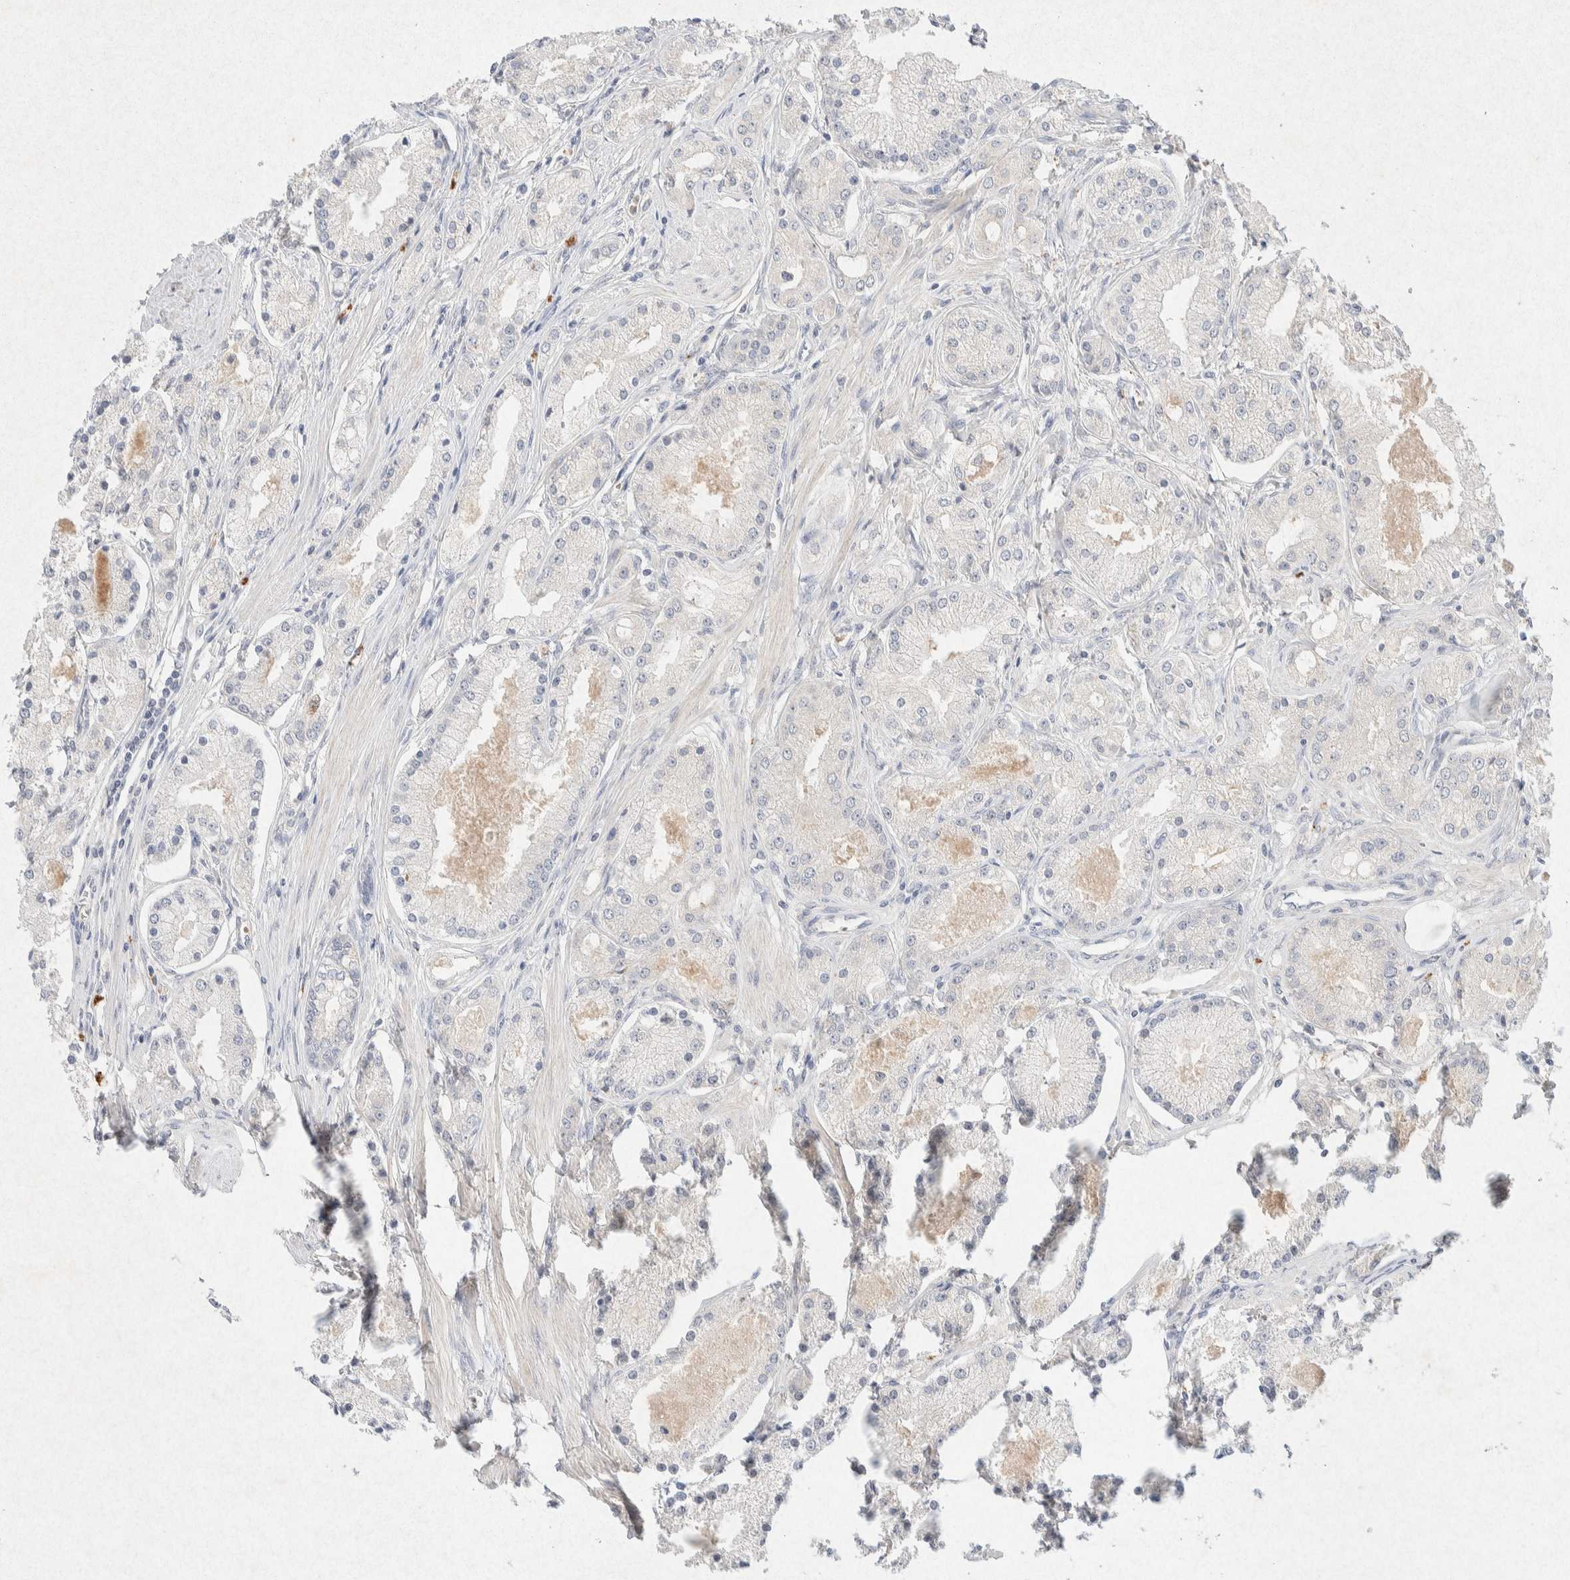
{"staining": {"intensity": "negative", "quantity": "none", "location": "none"}, "tissue": "prostate cancer", "cell_type": "Tumor cells", "image_type": "cancer", "snomed": [{"axis": "morphology", "description": "Adenocarcinoma, High grade"}, {"axis": "topography", "description": "Prostate"}], "caption": "An image of human prostate cancer is negative for staining in tumor cells.", "gene": "GNAI1", "patient": {"sex": "male", "age": 66}}